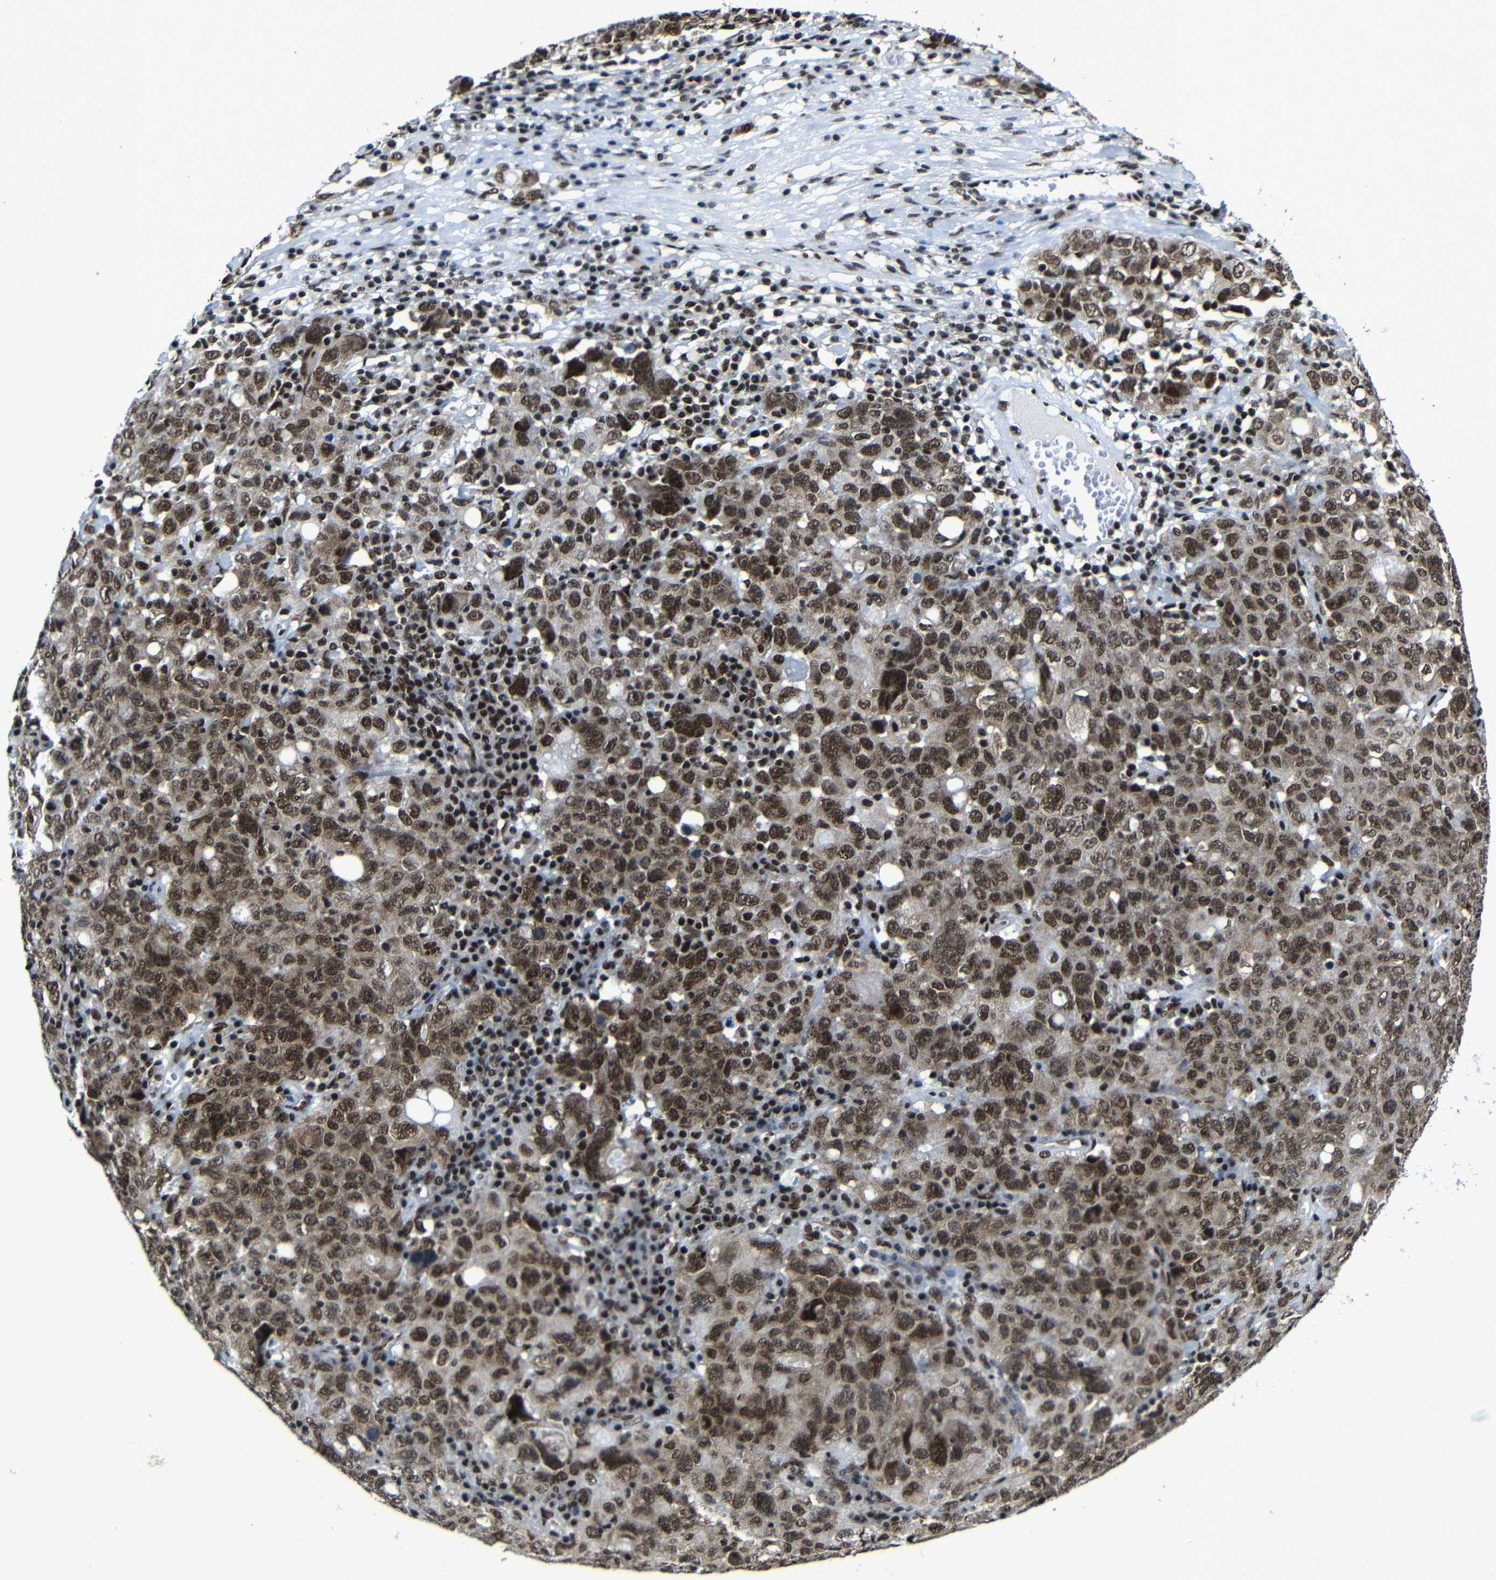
{"staining": {"intensity": "moderate", "quantity": ">75%", "location": "nuclear"}, "tissue": "ovarian cancer", "cell_type": "Tumor cells", "image_type": "cancer", "snomed": [{"axis": "morphology", "description": "Carcinoma, endometroid"}, {"axis": "topography", "description": "Ovary"}], "caption": "A brown stain shows moderate nuclear positivity of a protein in human ovarian cancer tumor cells.", "gene": "PTBP1", "patient": {"sex": "female", "age": 62}}